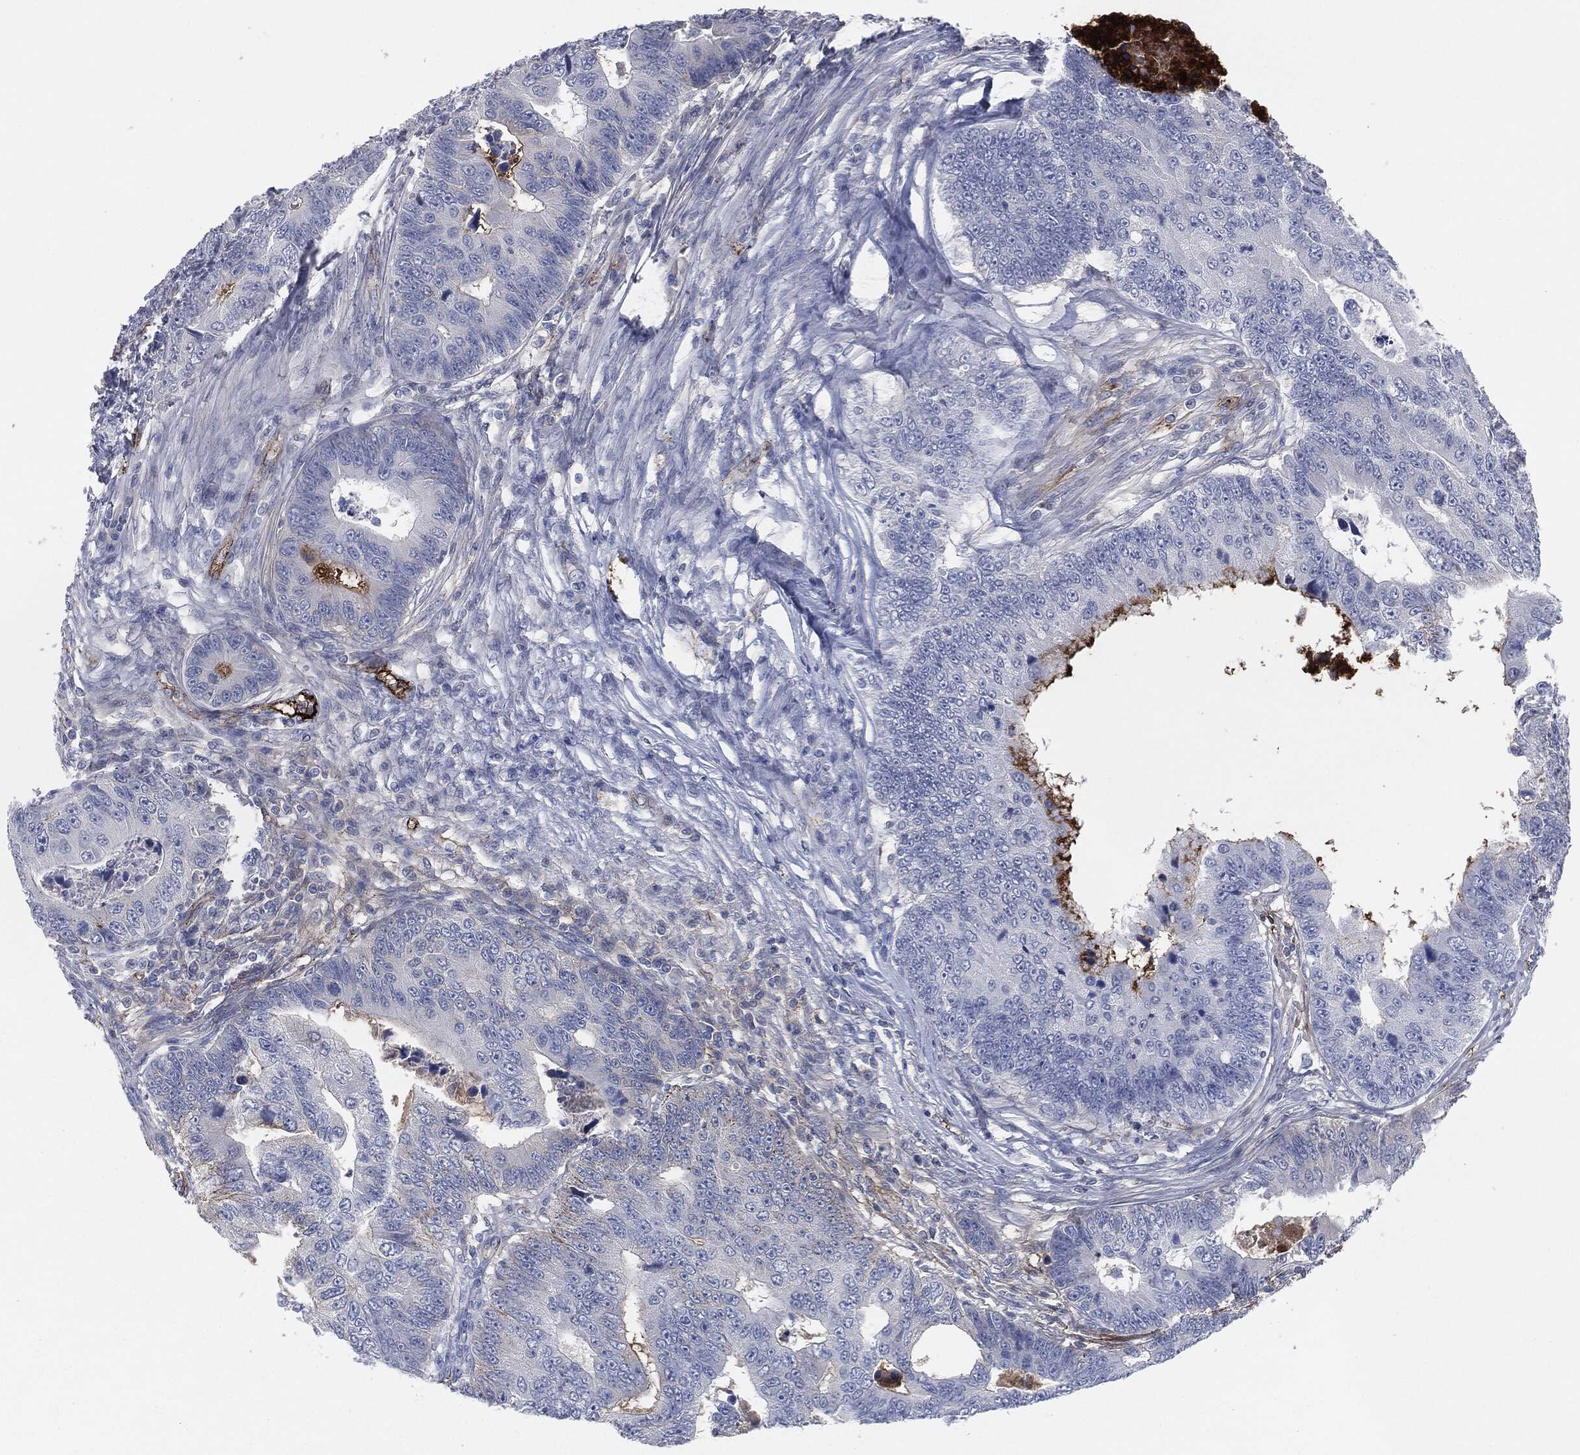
{"staining": {"intensity": "strong", "quantity": "<25%", "location": "cytoplasmic/membranous"}, "tissue": "colorectal cancer", "cell_type": "Tumor cells", "image_type": "cancer", "snomed": [{"axis": "morphology", "description": "Adenocarcinoma, NOS"}, {"axis": "topography", "description": "Colon"}], "caption": "Colorectal cancer (adenocarcinoma) tissue displays strong cytoplasmic/membranous expression in about <25% of tumor cells", "gene": "APOB", "patient": {"sex": "female", "age": 72}}